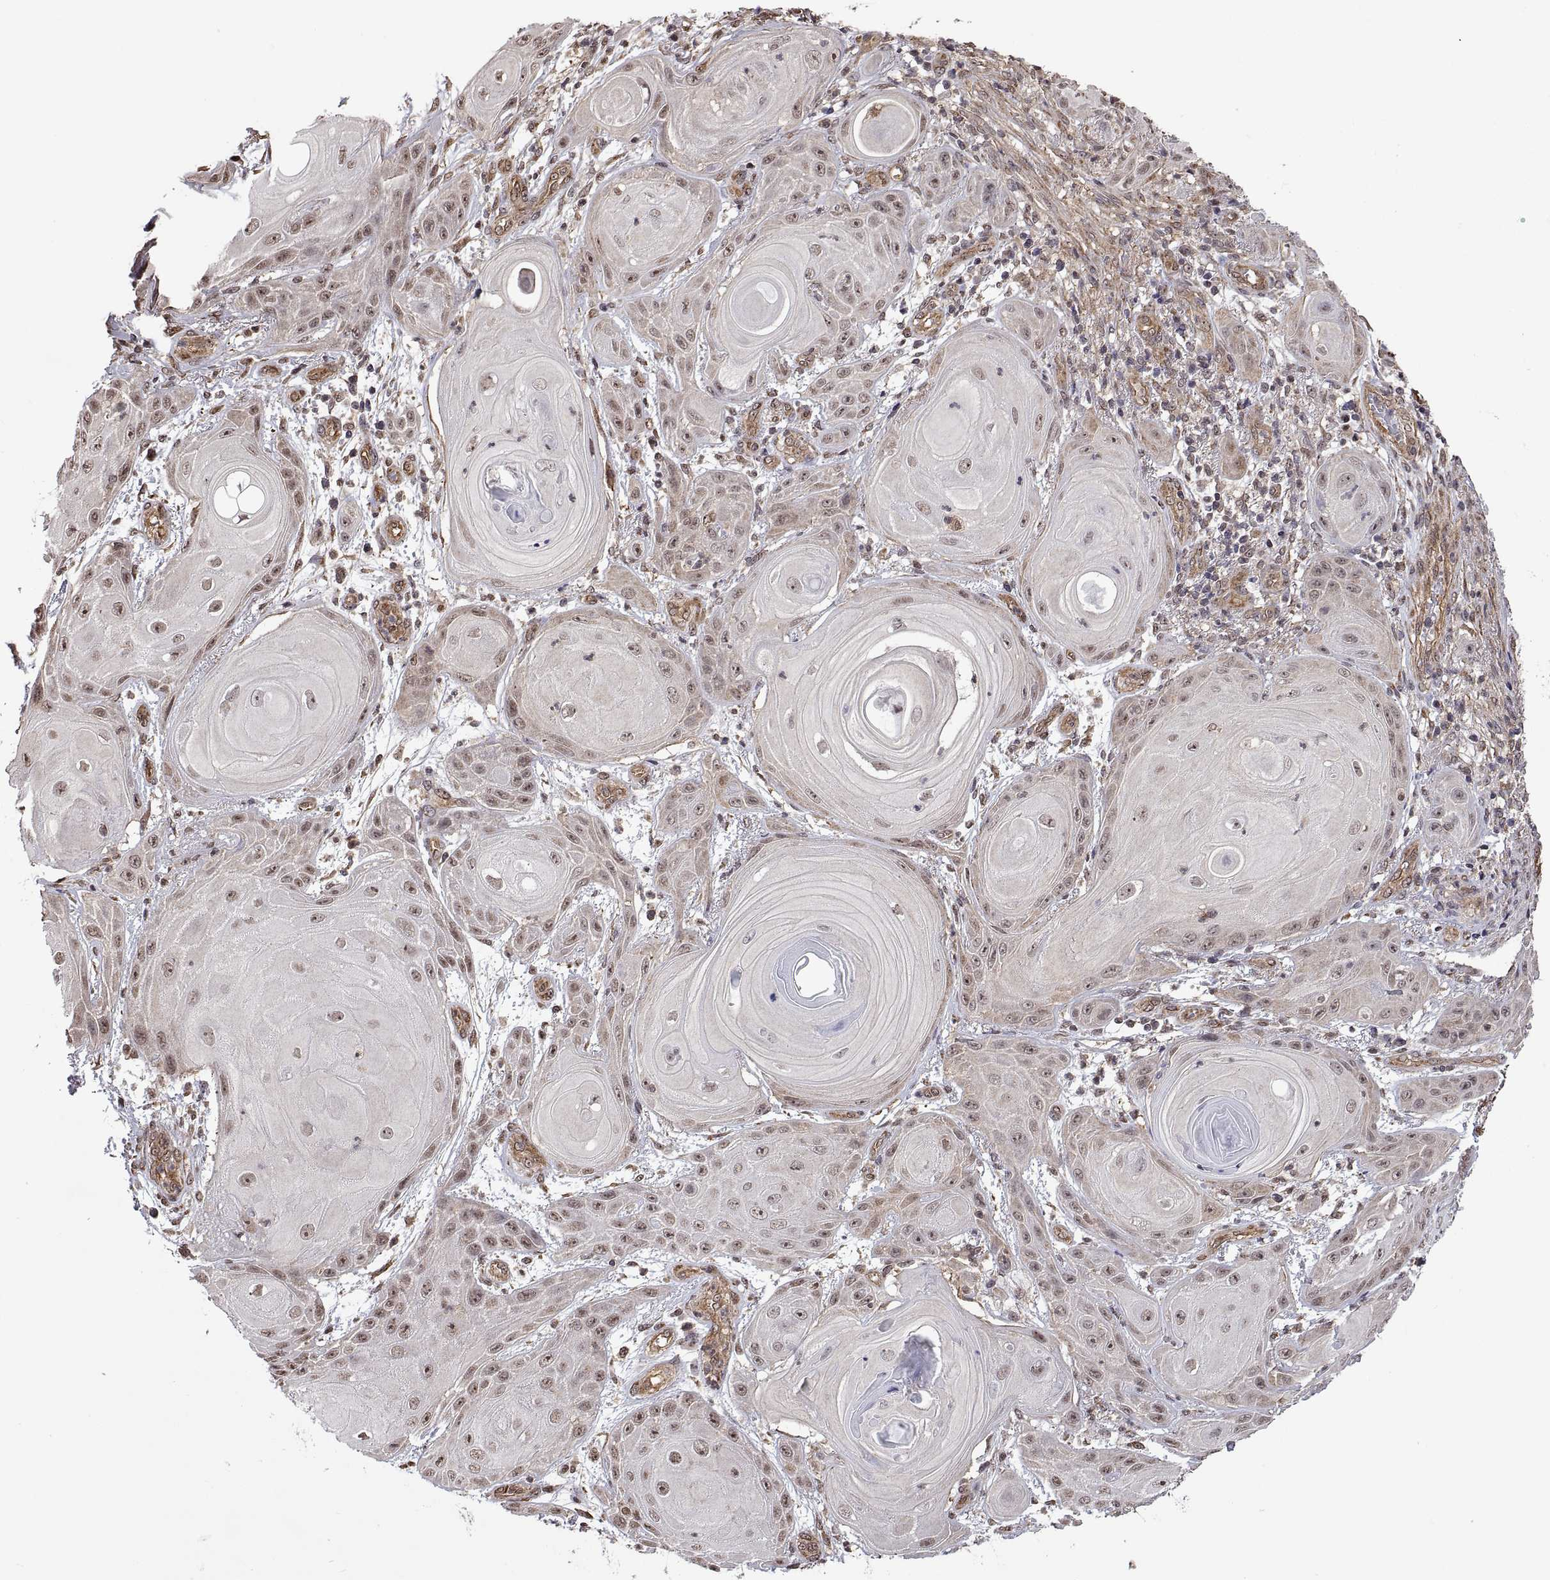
{"staining": {"intensity": "weak", "quantity": ">75%", "location": "nuclear"}, "tissue": "skin cancer", "cell_type": "Tumor cells", "image_type": "cancer", "snomed": [{"axis": "morphology", "description": "Squamous cell carcinoma, NOS"}, {"axis": "topography", "description": "Skin"}], "caption": "IHC (DAB) staining of skin cancer (squamous cell carcinoma) demonstrates weak nuclear protein expression in about >75% of tumor cells.", "gene": "ARRB1", "patient": {"sex": "male", "age": 62}}